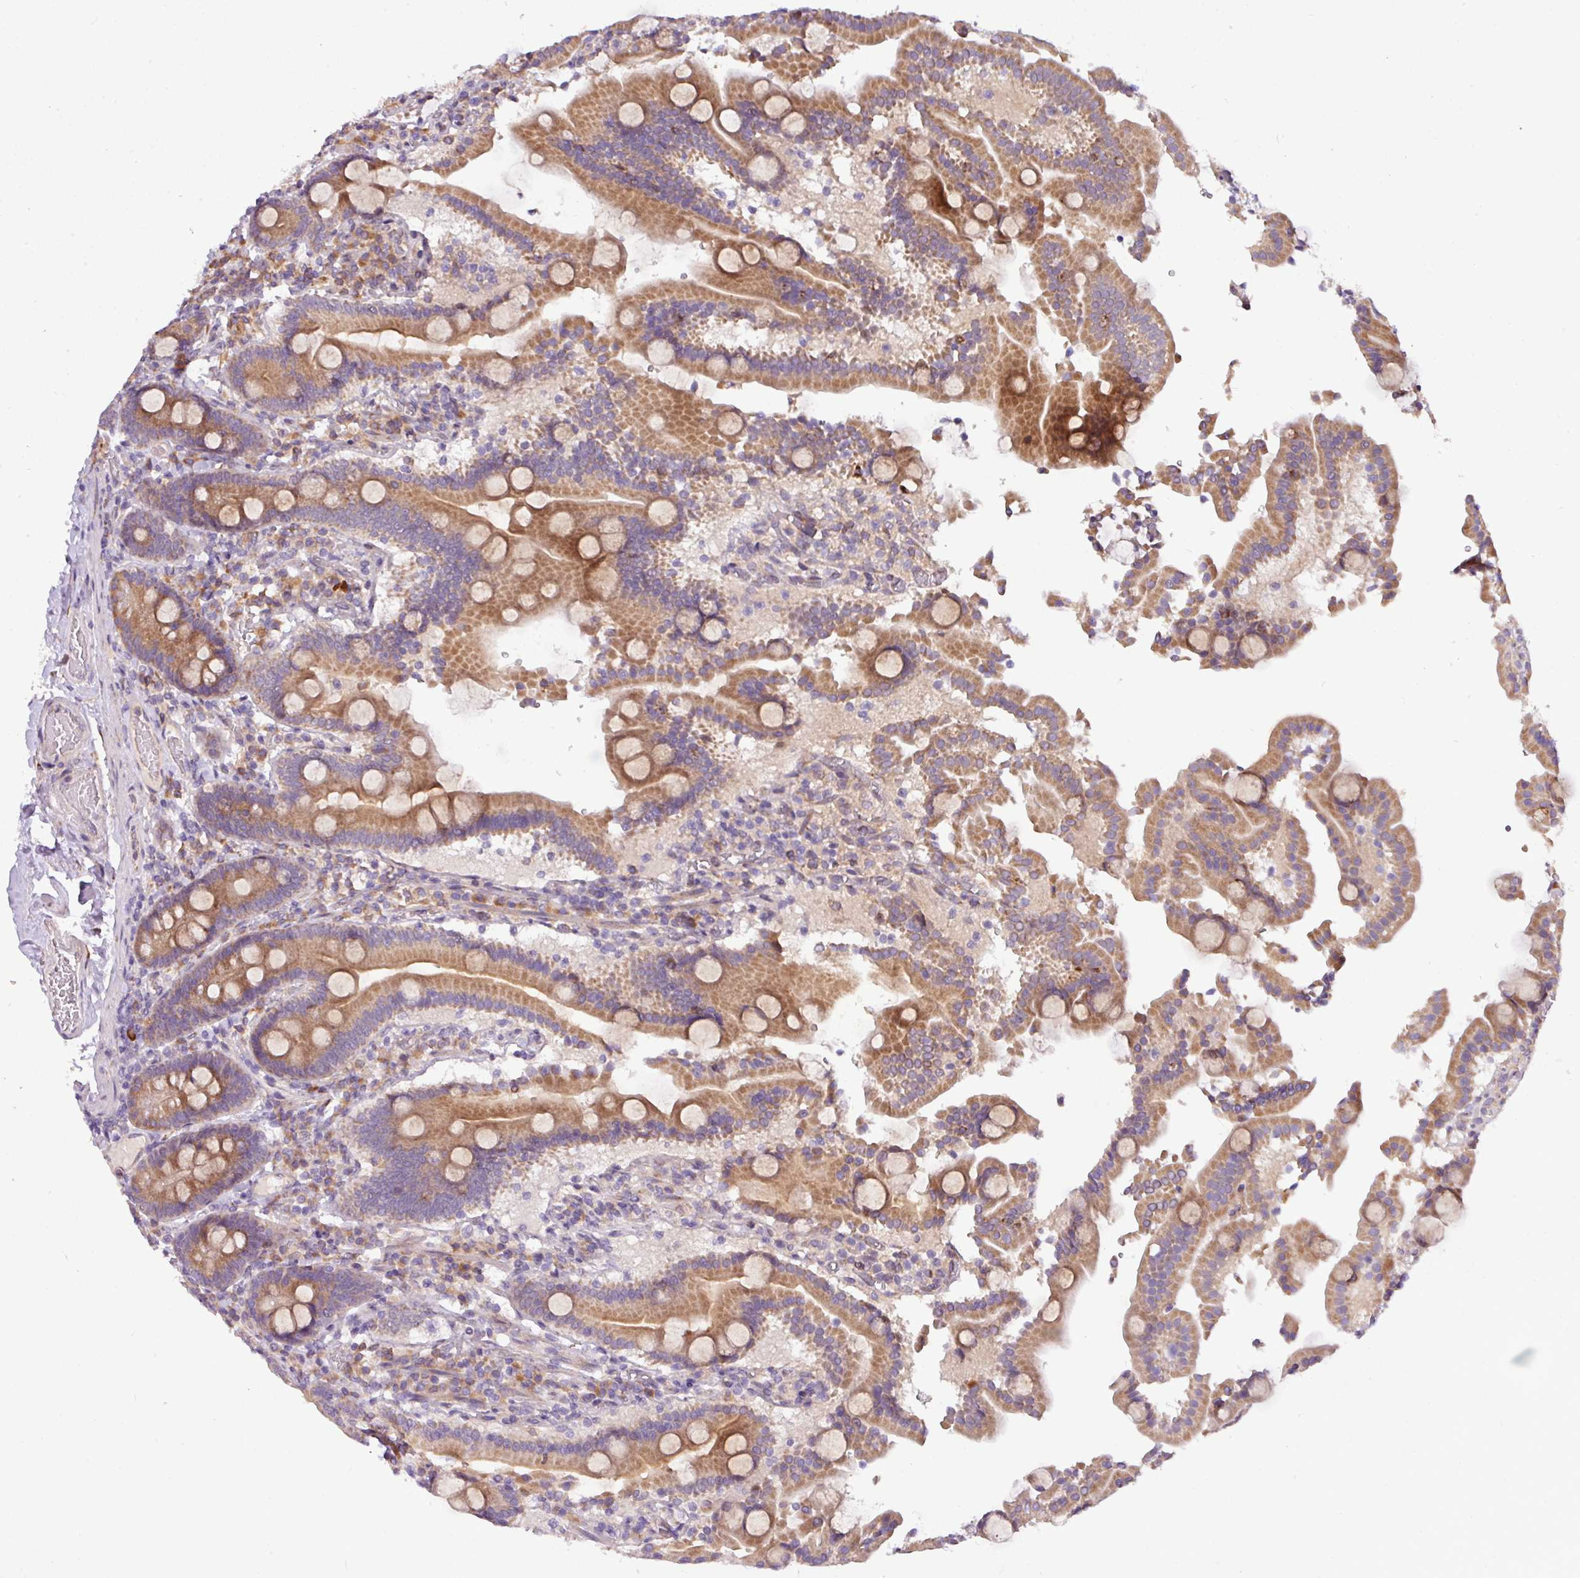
{"staining": {"intensity": "moderate", "quantity": ">75%", "location": "cytoplasmic/membranous"}, "tissue": "duodenum", "cell_type": "Glandular cells", "image_type": "normal", "snomed": [{"axis": "morphology", "description": "Normal tissue, NOS"}, {"axis": "topography", "description": "Duodenum"}], "caption": "Protein staining of normal duodenum shows moderate cytoplasmic/membranous expression in approximately >75% of glandular cells.", "gene": "TM2D2", "patient": {"sex": "male", "age": 55}}